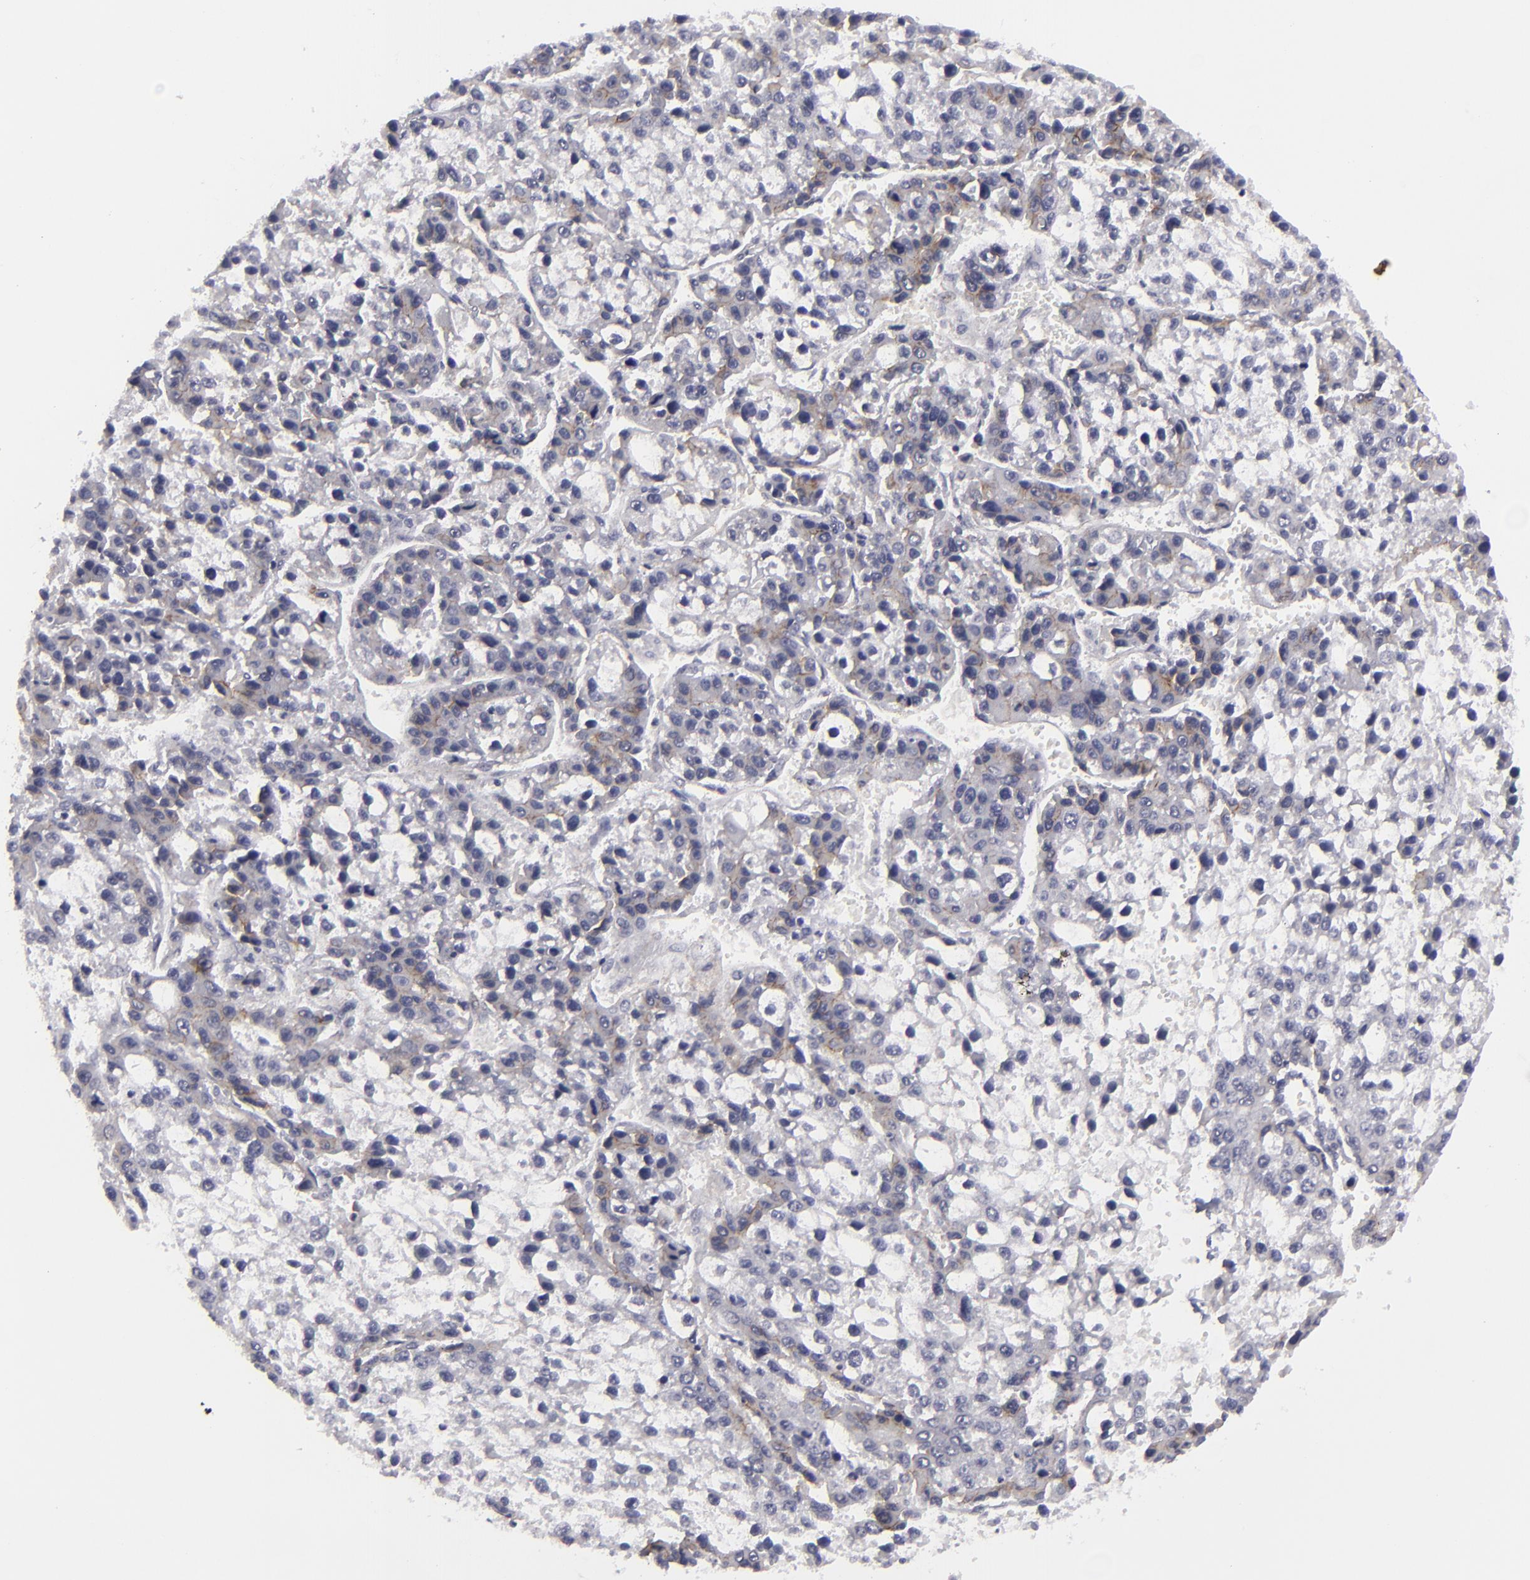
{"staining": {"intensity": "weak", "quantity": "<25%", "location": "cytoplasmic/membranous"}, "tissue": "liver cancer", "cell_type": "Tumor cells", "image_type": "cancer", "snomed": [{"axis": "morphology", "description": "Carcinoma, Hepatocellular, NOS"}, {"axis": "topography", "description": "Liver"}], "caption": "Hepatocellular carcinoma (liver) was stained to show a protein in brown. There is no significant staining in tumor cells. The staining was performed using DAB to visualize the protein expression in brown, while the nuclei were stained in blue with hematoxylin (Magnification: 20x).", "gene": "JUP", "patient": {"sex": "female", "age": 66}}